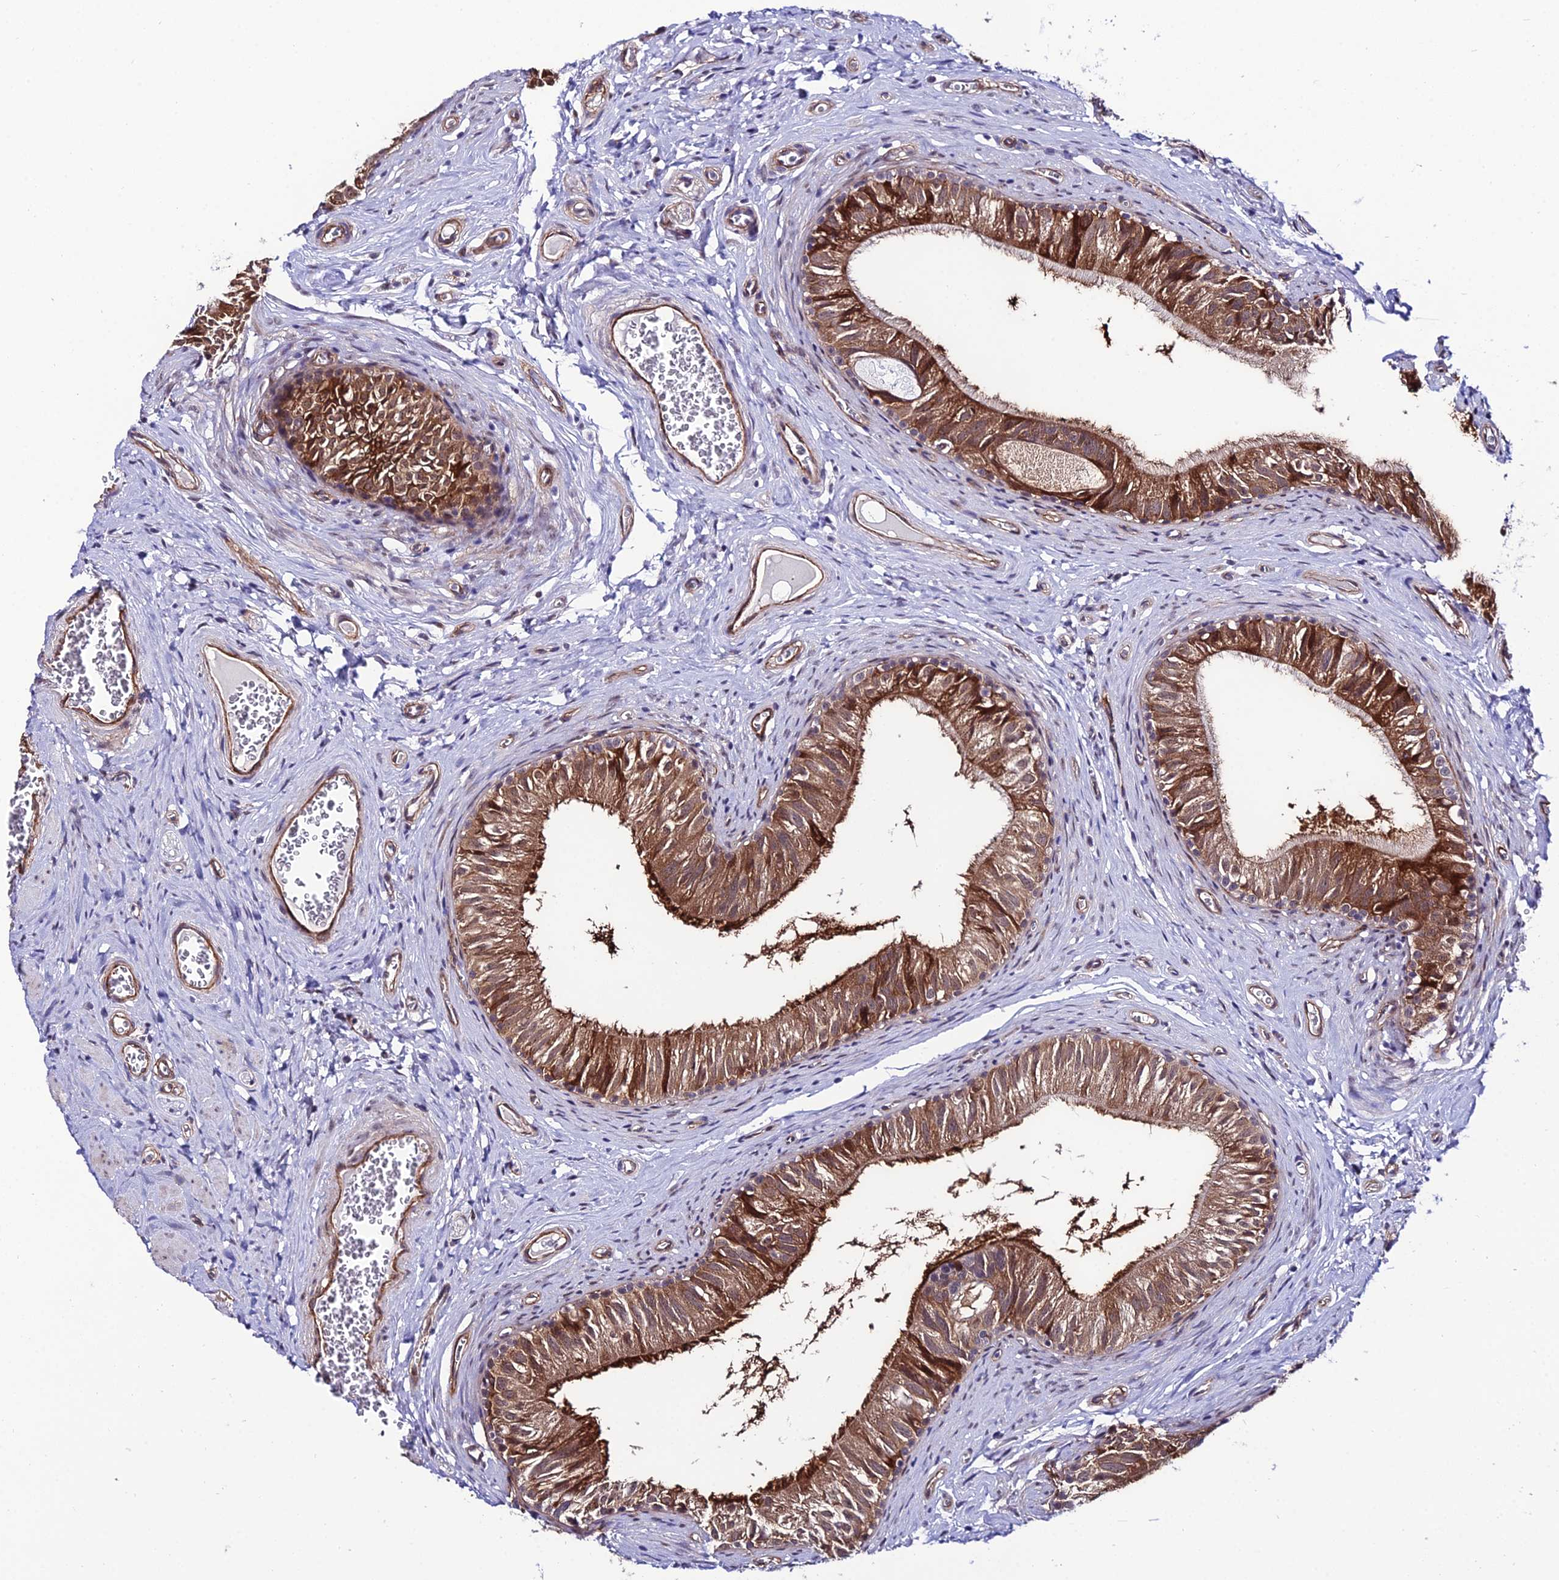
{"staining": {"intensity": "strong", "quantity": ">75%", "location": "cytoplasmic/membranous"}, "tissue": "epididymis", "cell_type": "Glandular cells", "image_type": "normal", "snomed": [{"axis": "morphology", "description": "Normal tissue, NOS"}, {"axis": "topography", "description": "Epididymis"}], "caption": "IHC image of normal human epididymis stained for a protein (brown), which reveals high levels of strong cytoplasmic/membranous staining in about >75% of glandular cells.", "gene": "SYT15B", "patient": {"sex": "male", "age": 42}}